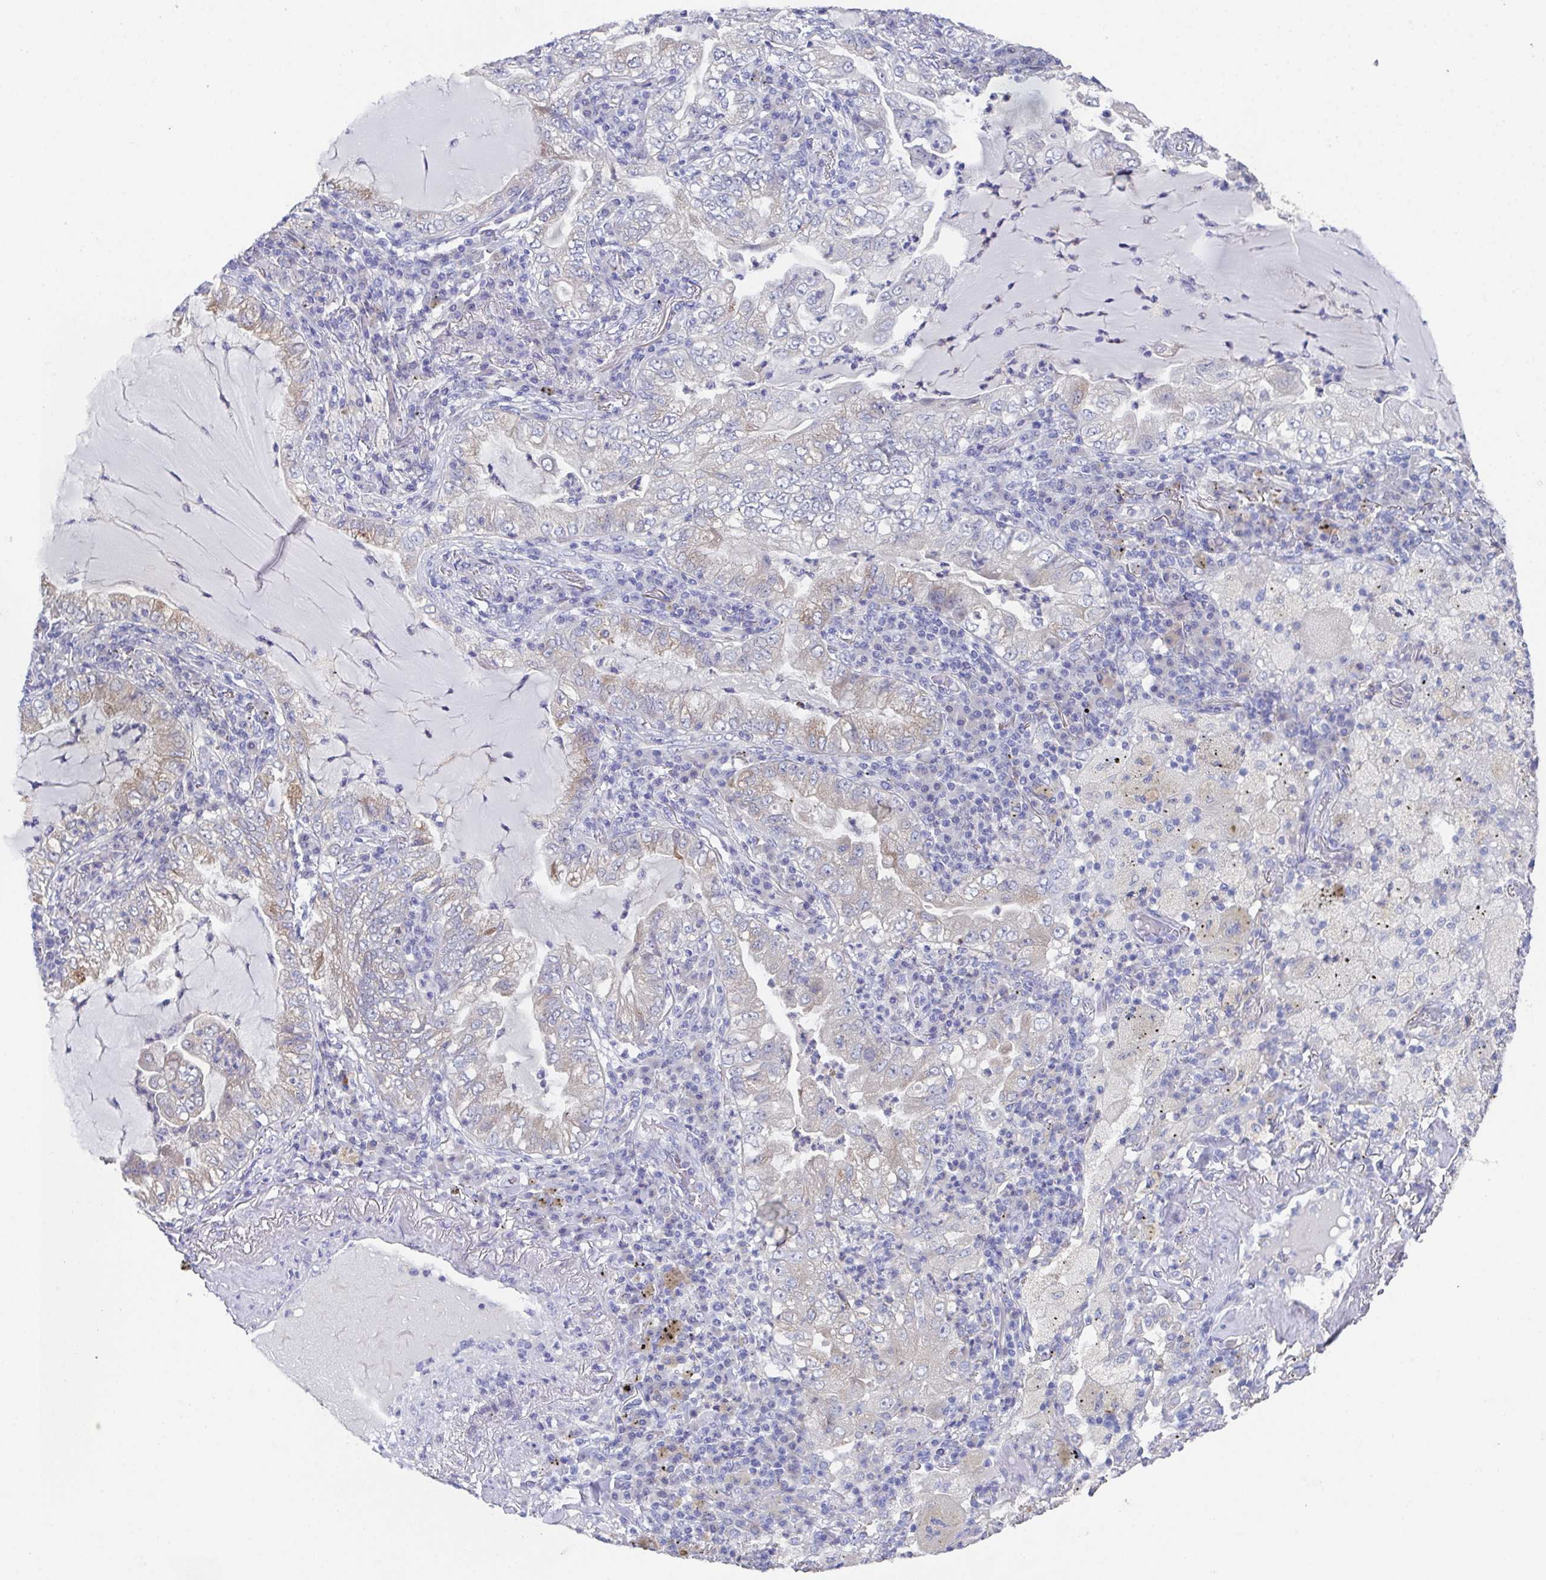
{"staining": {"intensity": "weak", "quantity": "25%-75%", "location": "cytoplasmic/membranous"}, "tissue": "lung cancer", "cell_type": "Tumor cells", "image_type": "cancer", "snomed": [{"axis": "morphology", "description": "Adenocarcinoma, NOS"}, {"axis": "topography", "description": "Lung"}], "caption": "Protein staining of lung cancer (adenocarcinoma) tissue reveals weak cytoplasmic/membranous expression in approximately 25%-75% of tumor cells.", "gene": "SSC4D", "patient": {"sex": "female", "age": 73}}